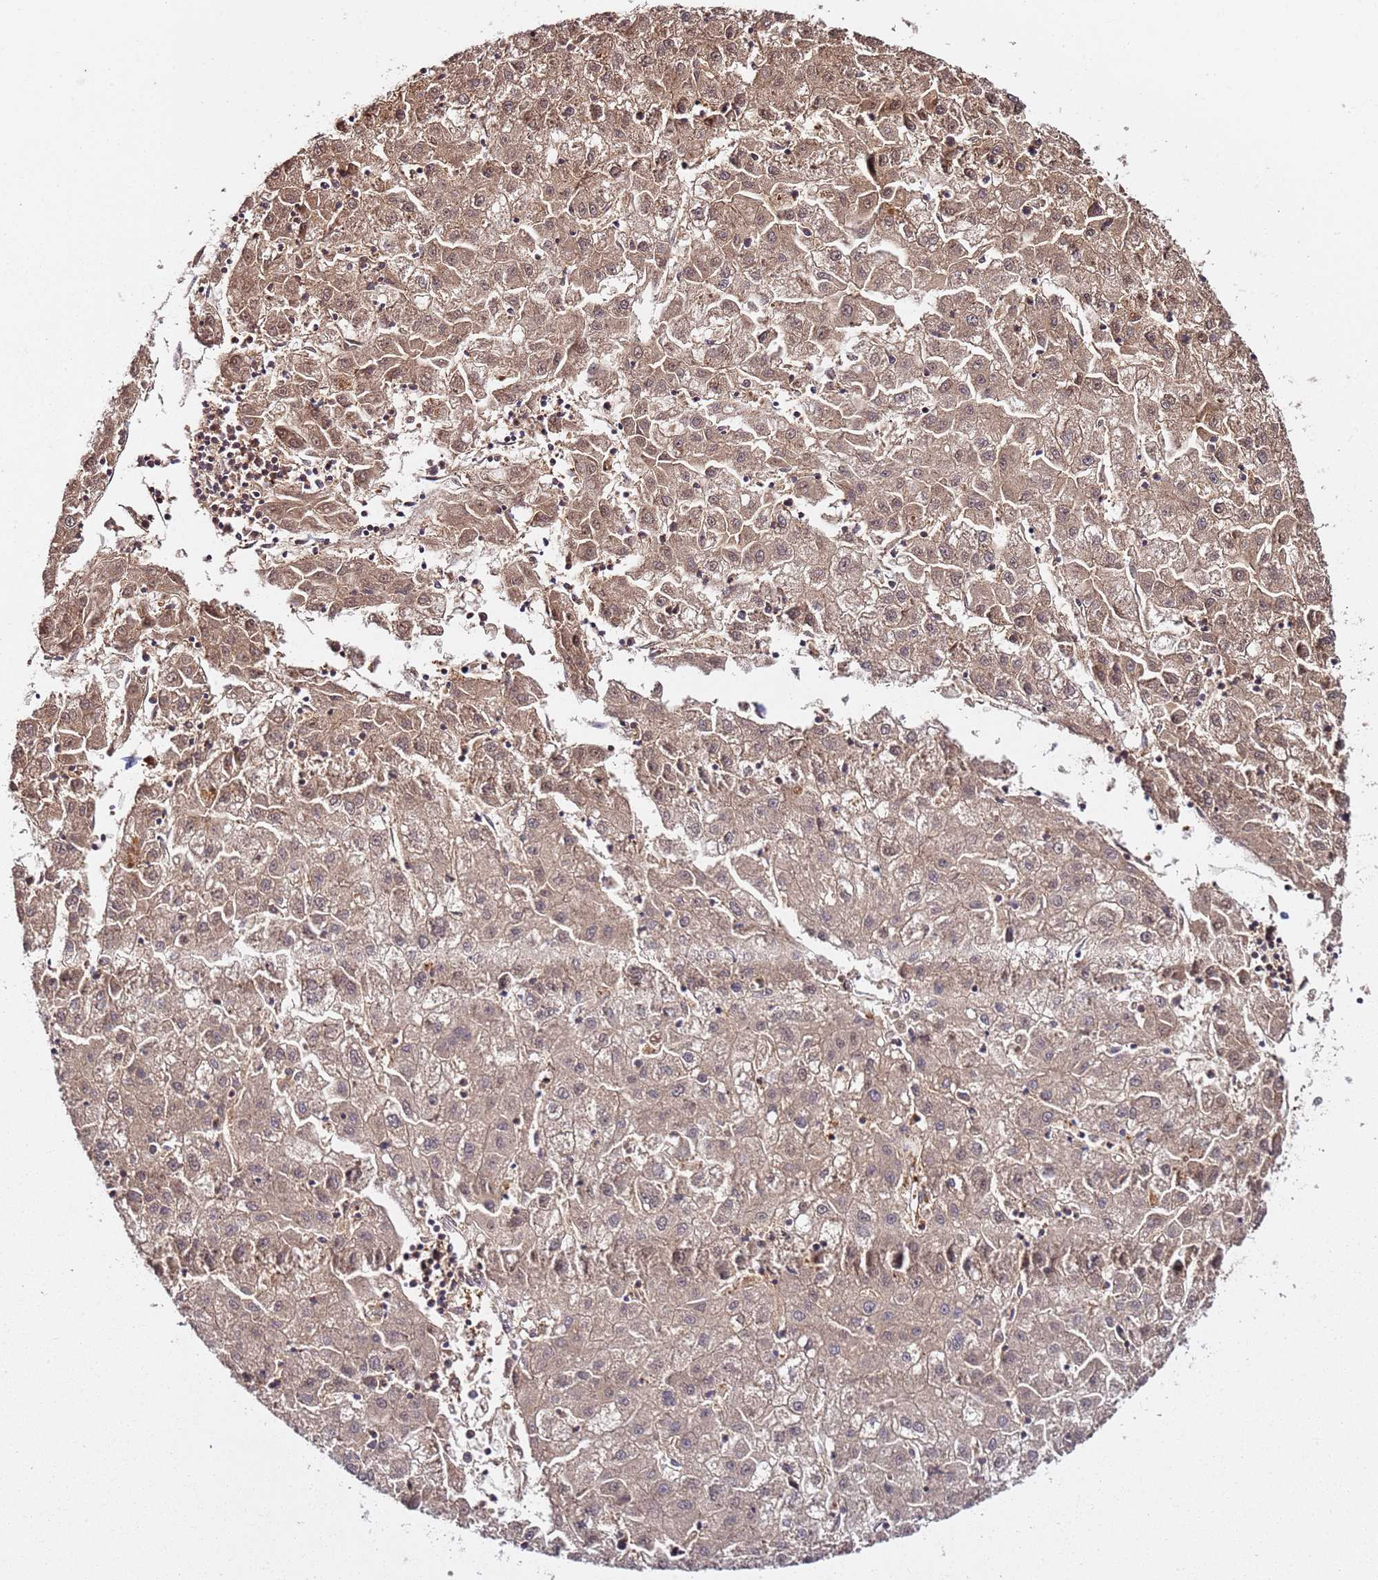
{"staining": {"intensity": "weak", "quantity": "25%-75%", "location": "cytoplasmic/membranous"}, "tissue": "liver cancer", "cell_type": "Tumor cells", "image_type": "cancer", "snomed": [{"axis": "morphology", "description": "Carcinoma, Hepatocellular, NOS"}, {"axis": "topography", "description": "Liver"}], "caption": "An IHC micrograph of tumor tissue is shown. Protein staining in brown highlights weak cytoplasmic/membranous positivity in hepatocellular carcinoma (liver) within tumor cells.", "gene": "PRMT7", "patient": {"sex": "male", "age": 72}}